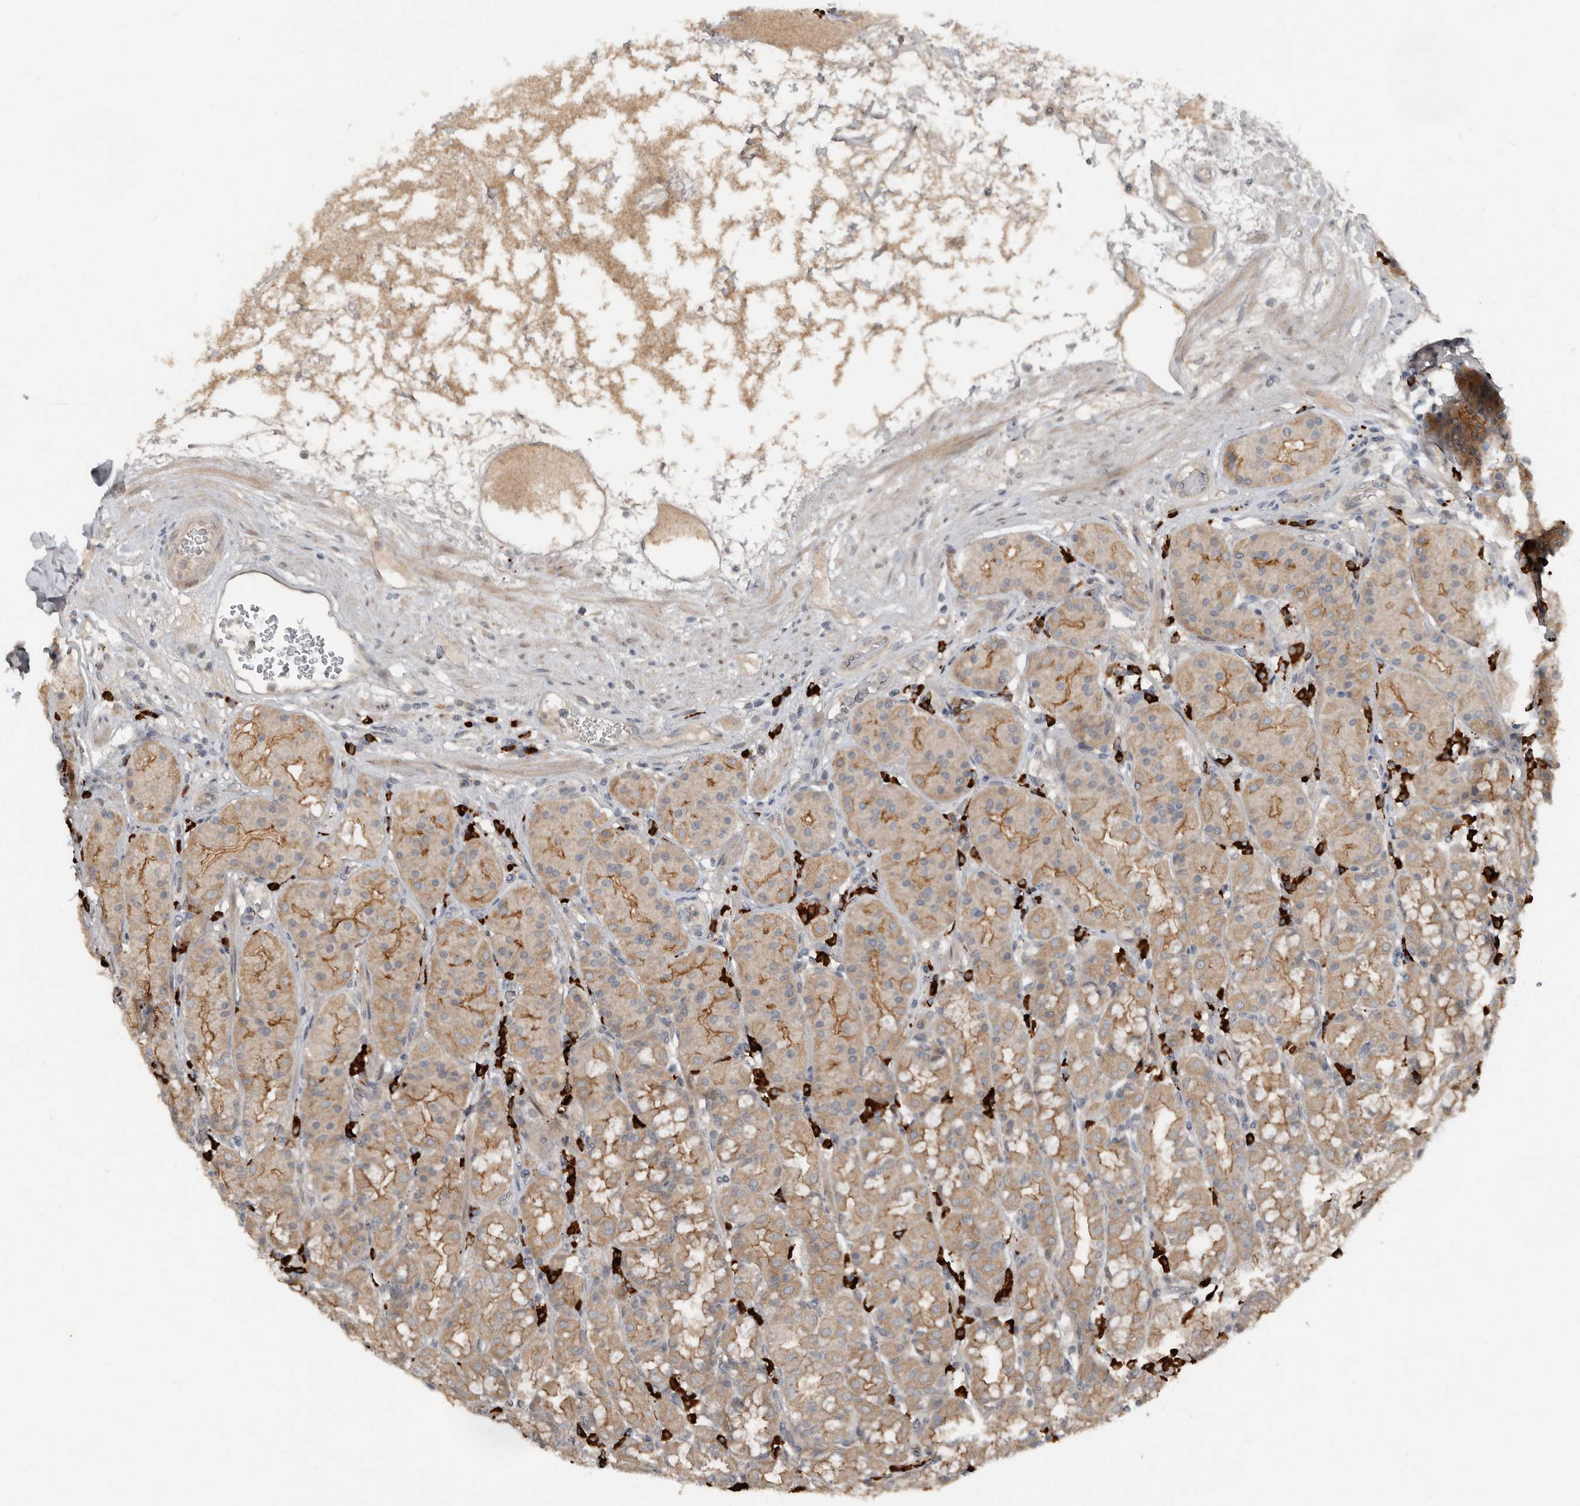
{"staining": {"intensity": "moderate", "quantity": ">75%", "location": "cytoplasmic/membranous"}, "tissue": "stomach", "cell_type": "Glandular cells", "image_type": "normal", "snomed": [{"axis": "morphology", "description": "Normal tissue, NOS"}, {"axis": "topography", "description": "Stomach, lower"}], "caption": "A histopathology image showing moderate cytoplasmic/membranous staining in about >75% of glandular cells in unremarkable stomach, as visualized by brown immunohistochemical staining.", "gene": "TEAD3", "patient": {"sex": "female", "age": 56}}